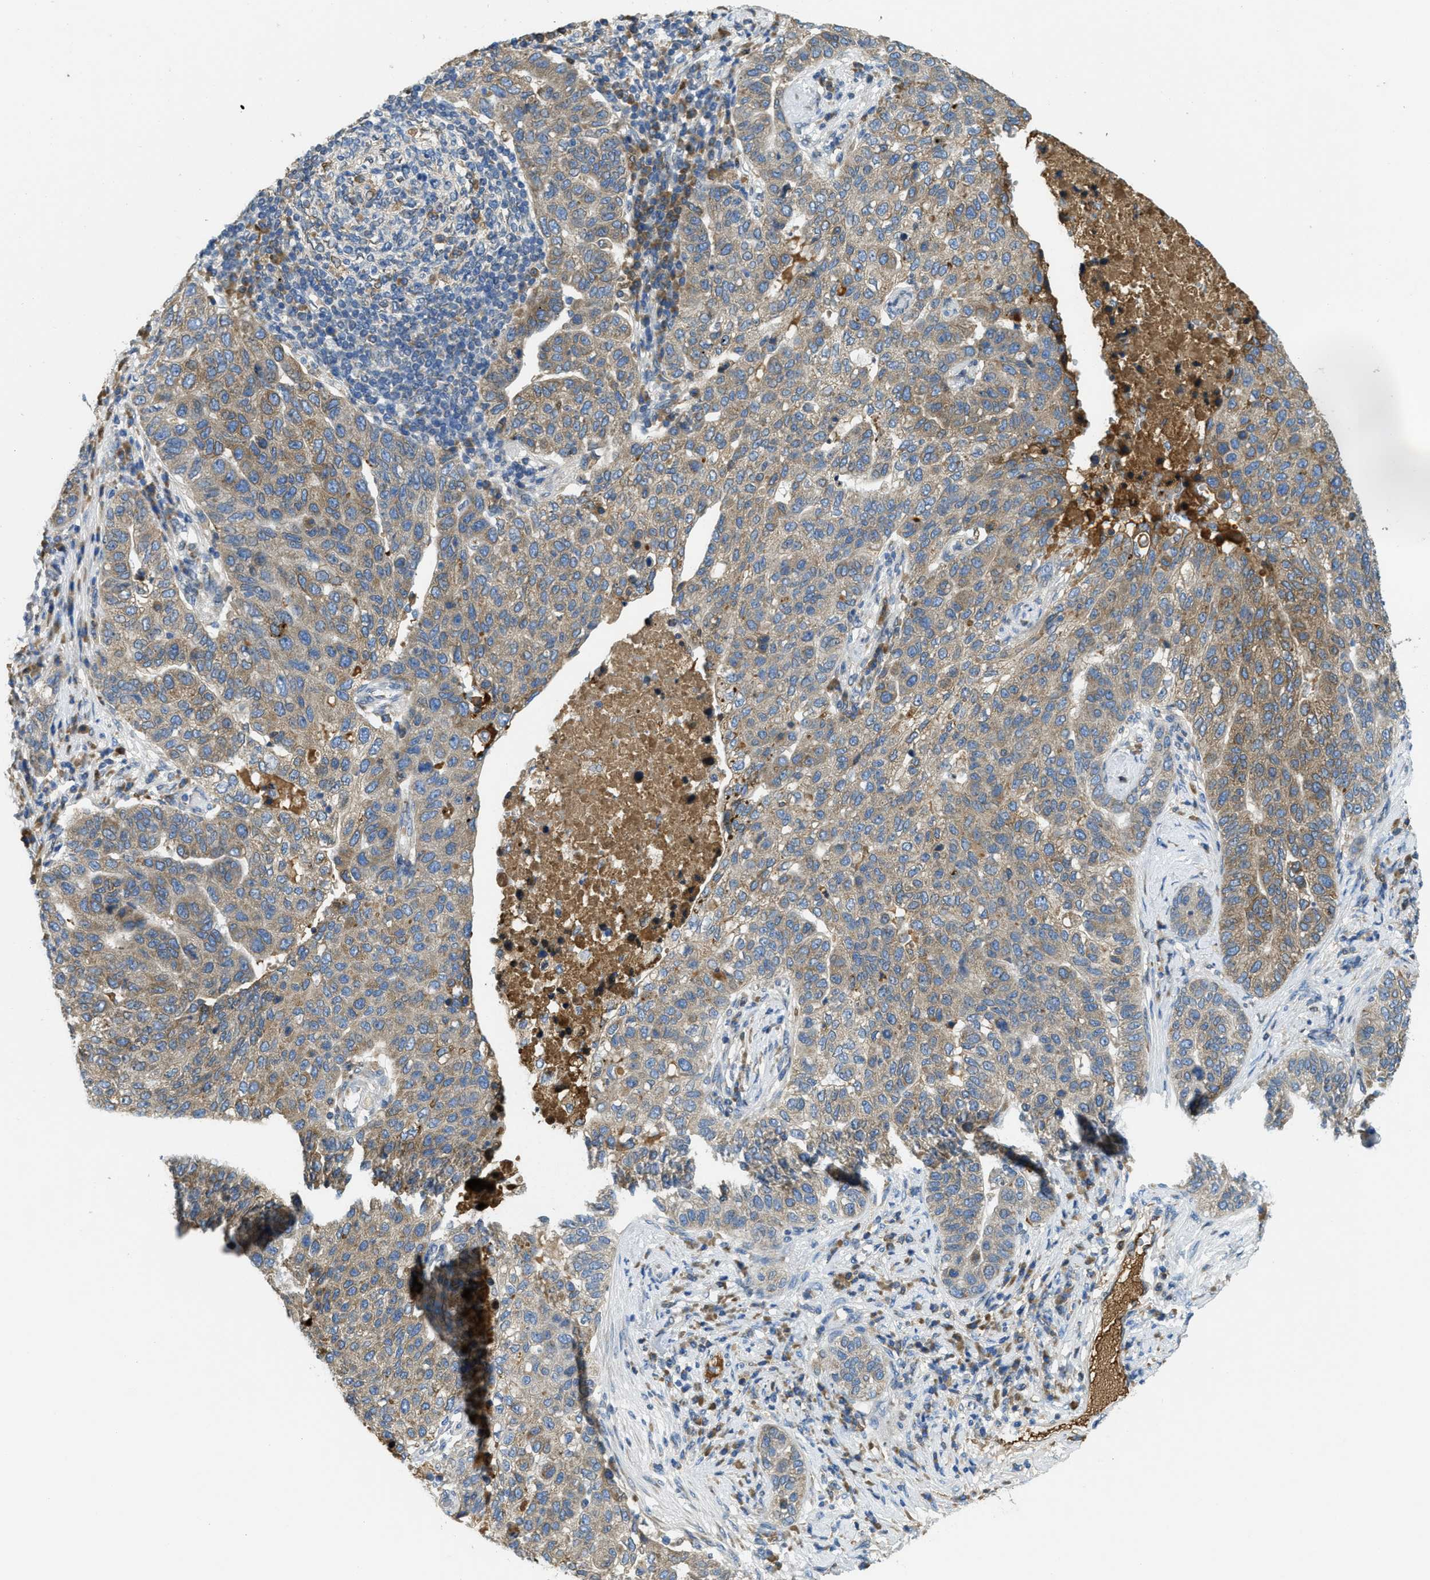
{"staining": {"intensity": "weak", "quantity": "25%-75%", "location": "cytoplasmic/membranous"}, "tissue": "pancreatic cancer", "cell_type": "Tumor cells", "image_type": "cancer", "snomed": [{"axis": "morphology", "description": "Adenocarcinoma, NOS"}, {"axis": "topography", "description": "Pancreas"}], "caption": "Immunohistochemical staining of human adenocarcinoma (pancreatic) exhibits low levels of weak cytoplasmic/membranous positivity in approximately 25%-75% of tumor cells. (DAB IHC with brightfield microscopy, high magnification).", "gene": "MPDU1", "patient": {"sex": "female", "age": 61}}